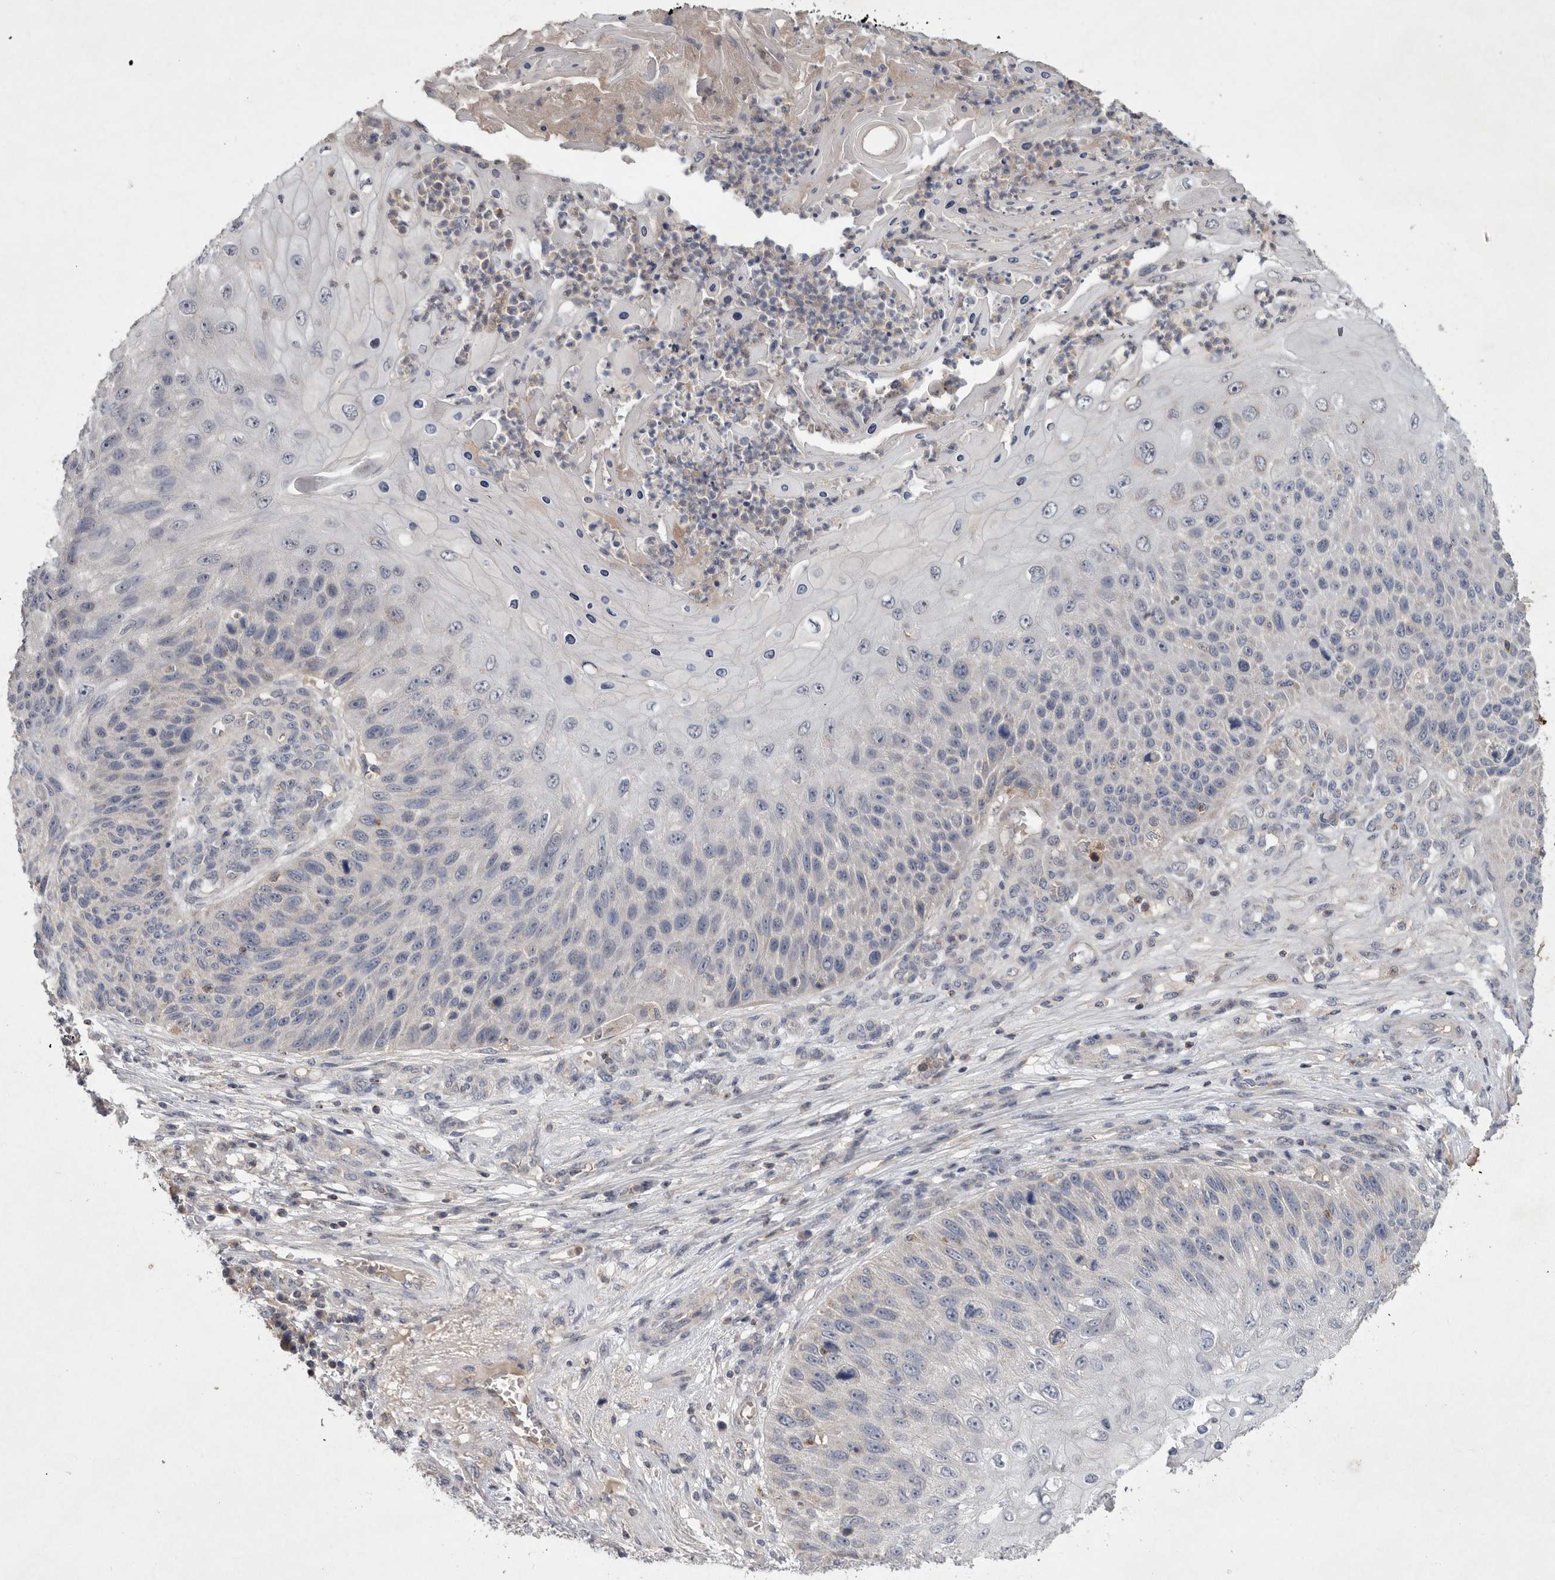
{"staining": {"intensity": "negative", "quantity": "none", "location": "none"}, "tissue": "skin cancer", "cell_type": "Tumor cells", "image_type": "cancer", "snomed": [{"axis": "morphology", "description": "Squamous cell carcinoma, NOS"}, {"axis": "topography", "description": "Skin"}], "caption": "Tumor cells are negative for protein expression in human skin squamous cell carcinoma. (DAB IHC, high magnification).", "gene": "TNFSF14", "patient": {"sex": "female", "age": 88}}